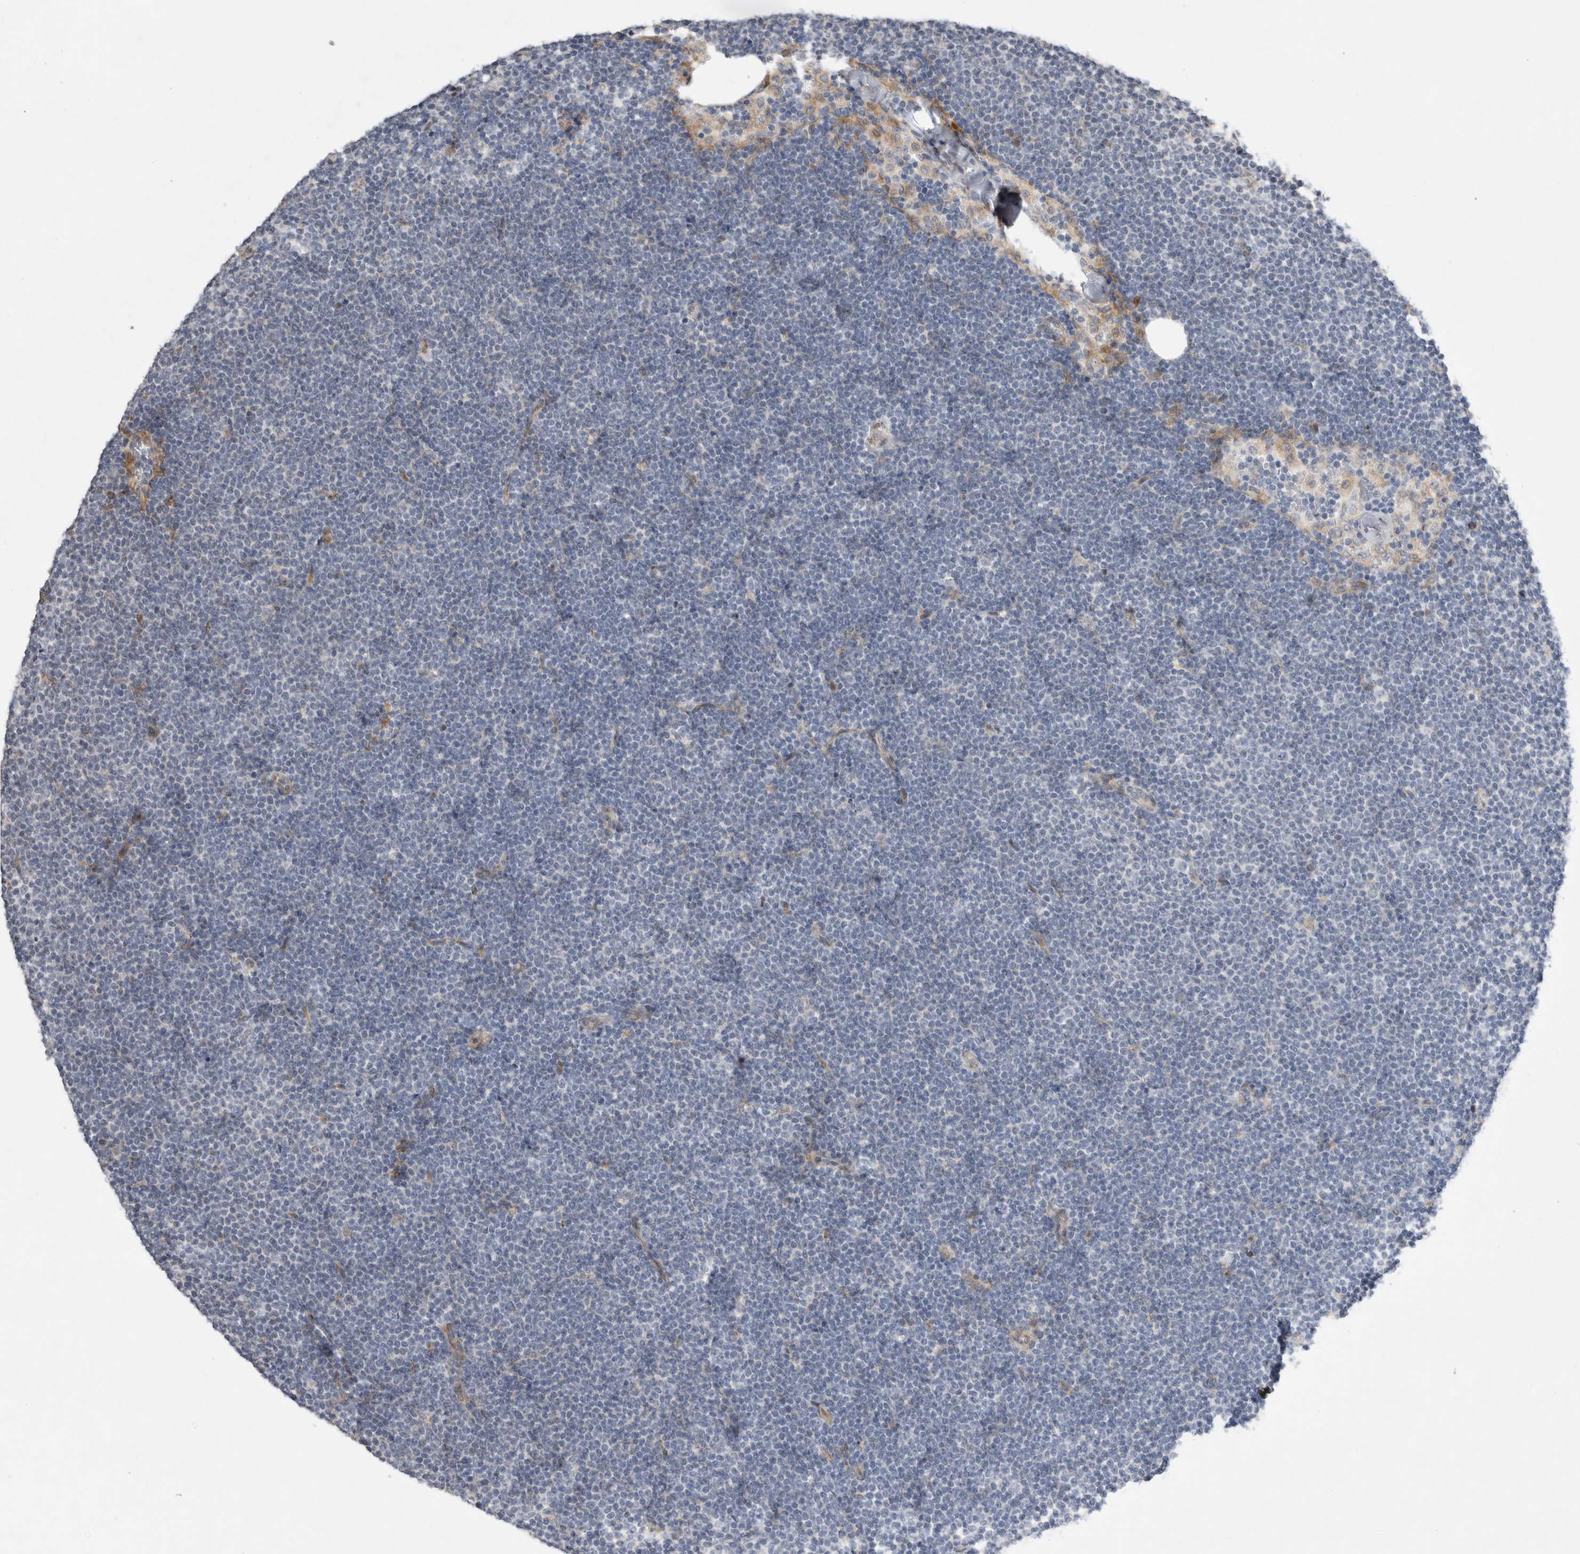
{"staining": {"intensity": "negative", "quantity": "none", "location": "none"}, "tissue": "lymphoma", "cell_type": "Tumor cells", "image_type": "cancer", "snomed": [{"axis": "morphology", "description": "Malignant lymphoma, non-Hodgkin's type, Low grade"}, {"axis": "topography", "description": "Lymph node"}], "caption": "Malignant lymphoma, non-Hodgkin's type (low-grade) was stained to show a protein in brown. There is no significant positivity in tumor cells. (Immunohistochemistry, brightfield microscopy, high magnification).", "gene": "TRMT9B", "patient": {"sex": "female", "age": 53}}